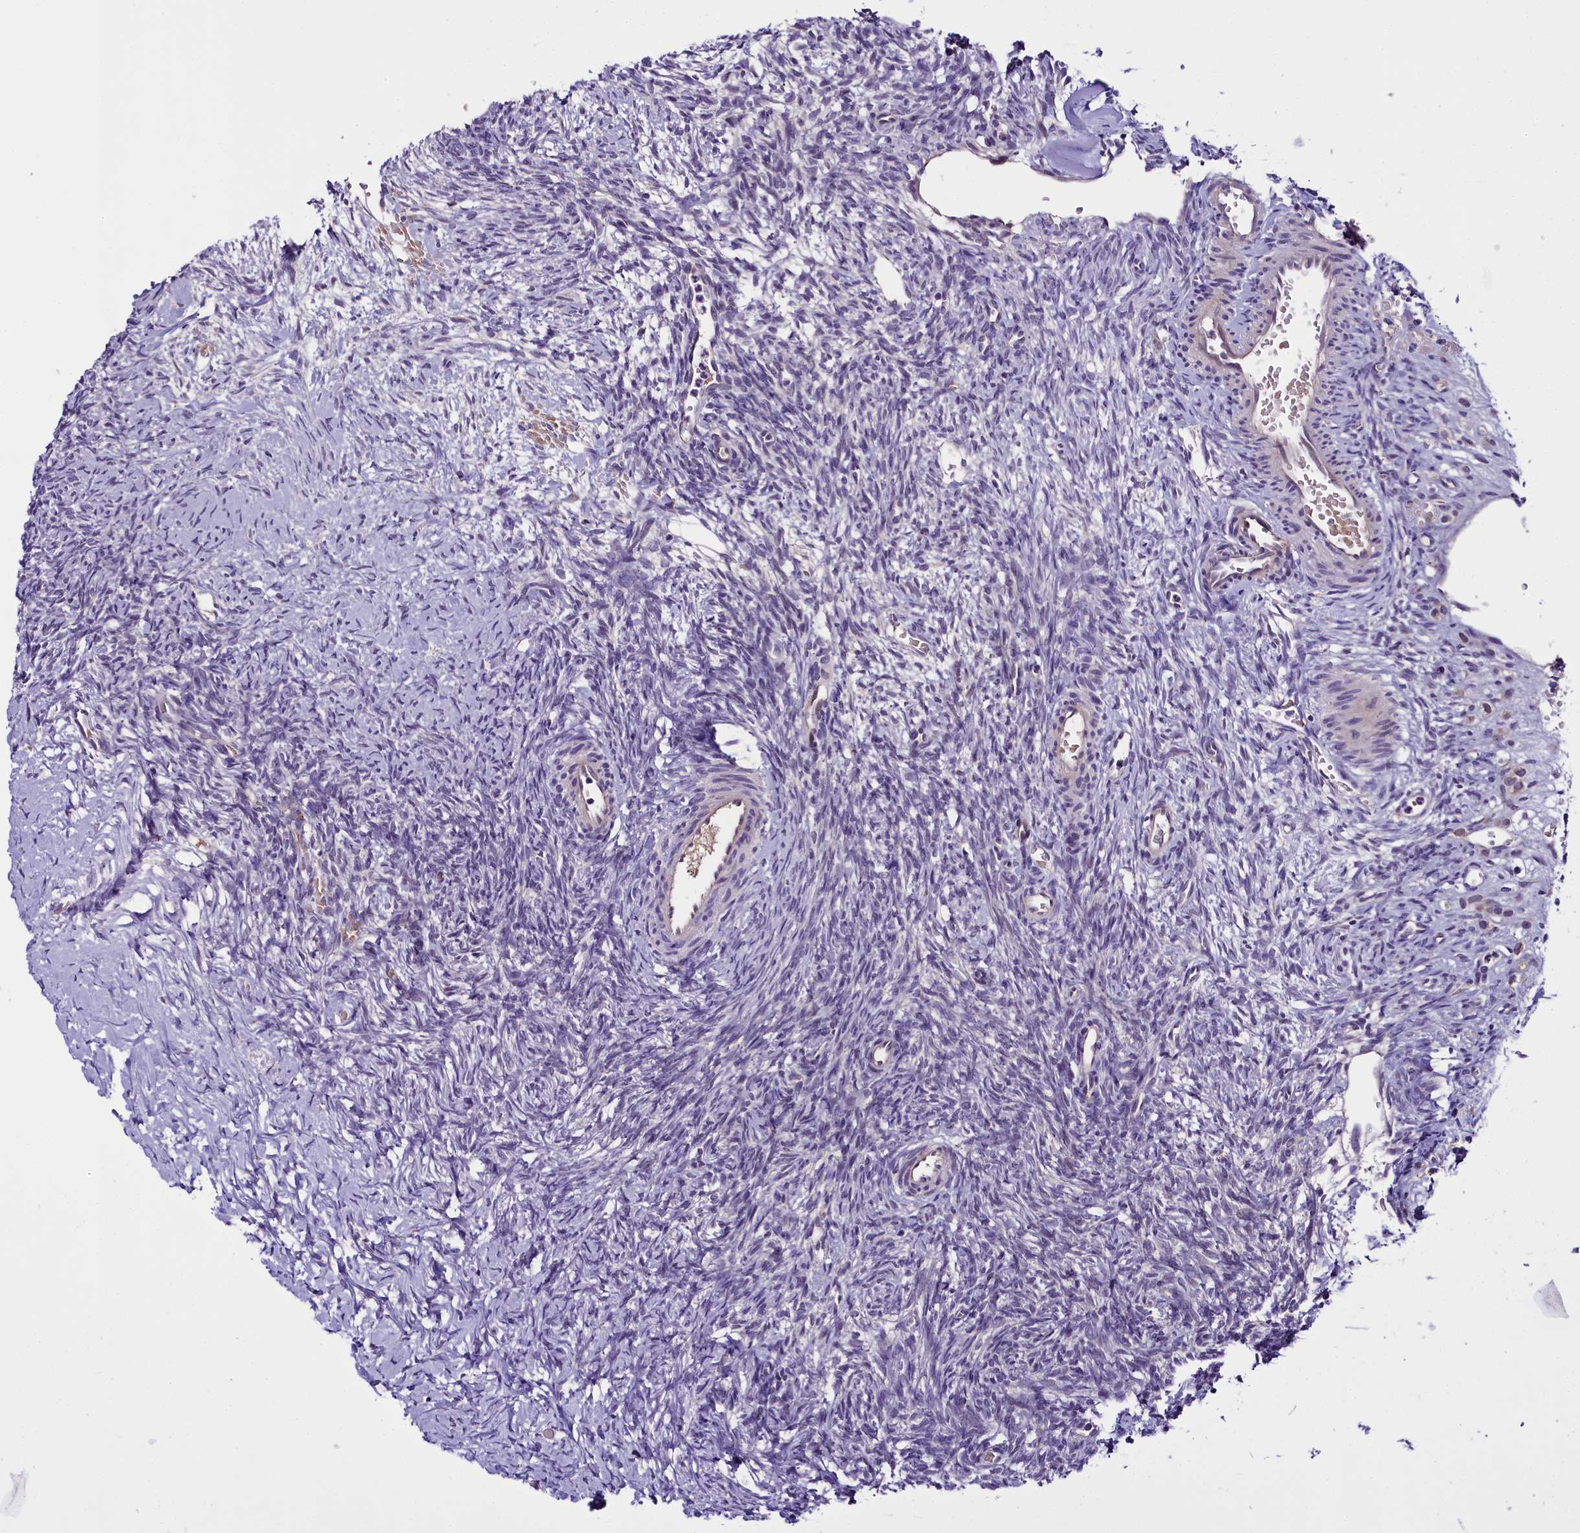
{"staining": {"intensity": "negative", "quantity": "none", "location": "none"}, "tissue": "ovary", "cell_type": "Ovarian stroma cells", "image_type": "normal", "snomed": [{"axis": "morphology", "description": "Normal tissue, NOS"}, {"axis": "topography", "description": "Ovary"}], "caption": "Protein analysis of benign ovary demonstrates no significant expression in ovarian stroma cells. (IHC, brightfield microscopy, high magnification).", "gene": "C9orf40", "patient": {"sex": "female", "age": 39}}